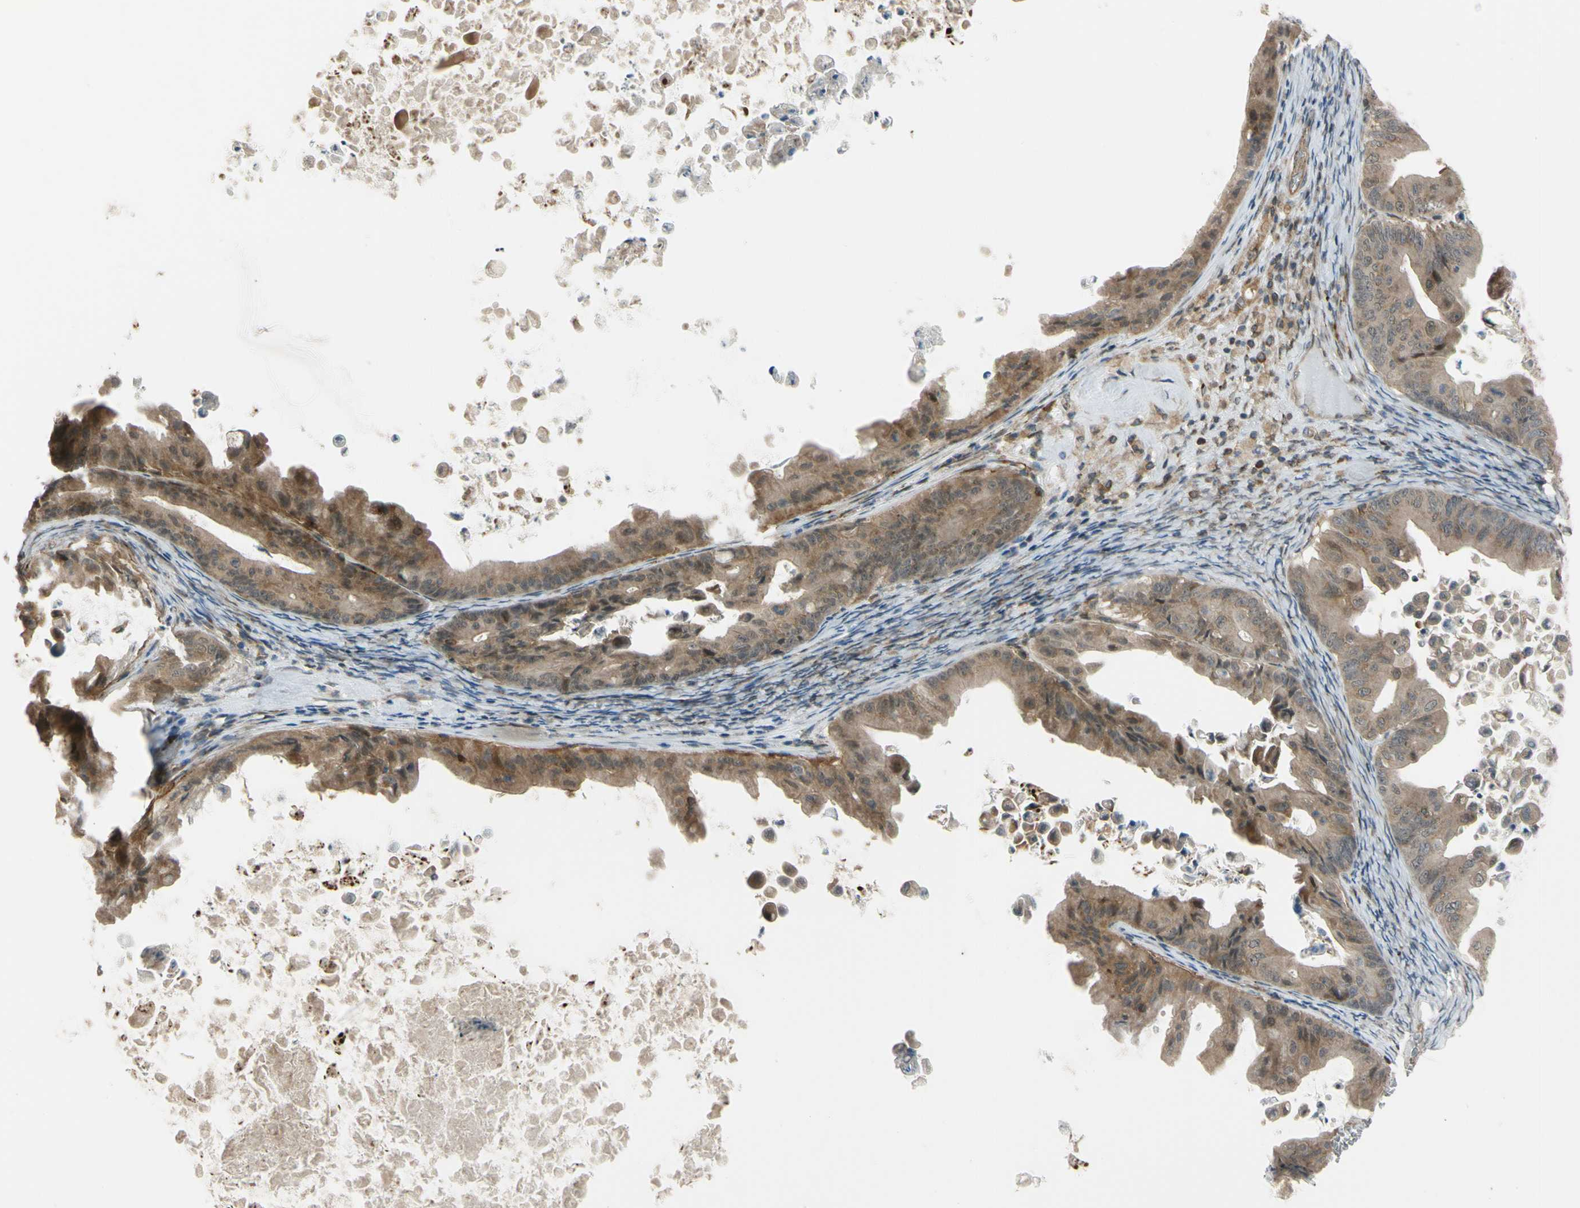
{"staining": {"intensity": "weak", "quantity": ">75%", "location": "cytoplasmic/membranous,nuclear"}, "tissue": "ovarian cancer", "cell_type": "Tumor cells", "image_type": "cancer", "snomed": [{"axis": "morphology", "description": "Cystadenocarcinoma, mucinous, NOS"}, {"axis": "topography", "description": "Ovary"}], "caption": "Approximately >75% of tumor cells in human ovarian cancer exhibit weak cytoplasmic/membranous and nuclear protein staining as visualized by brown immunohistochemical staining.", "gene": "FLII", "patient": {"sex": "female", "age": 37}}